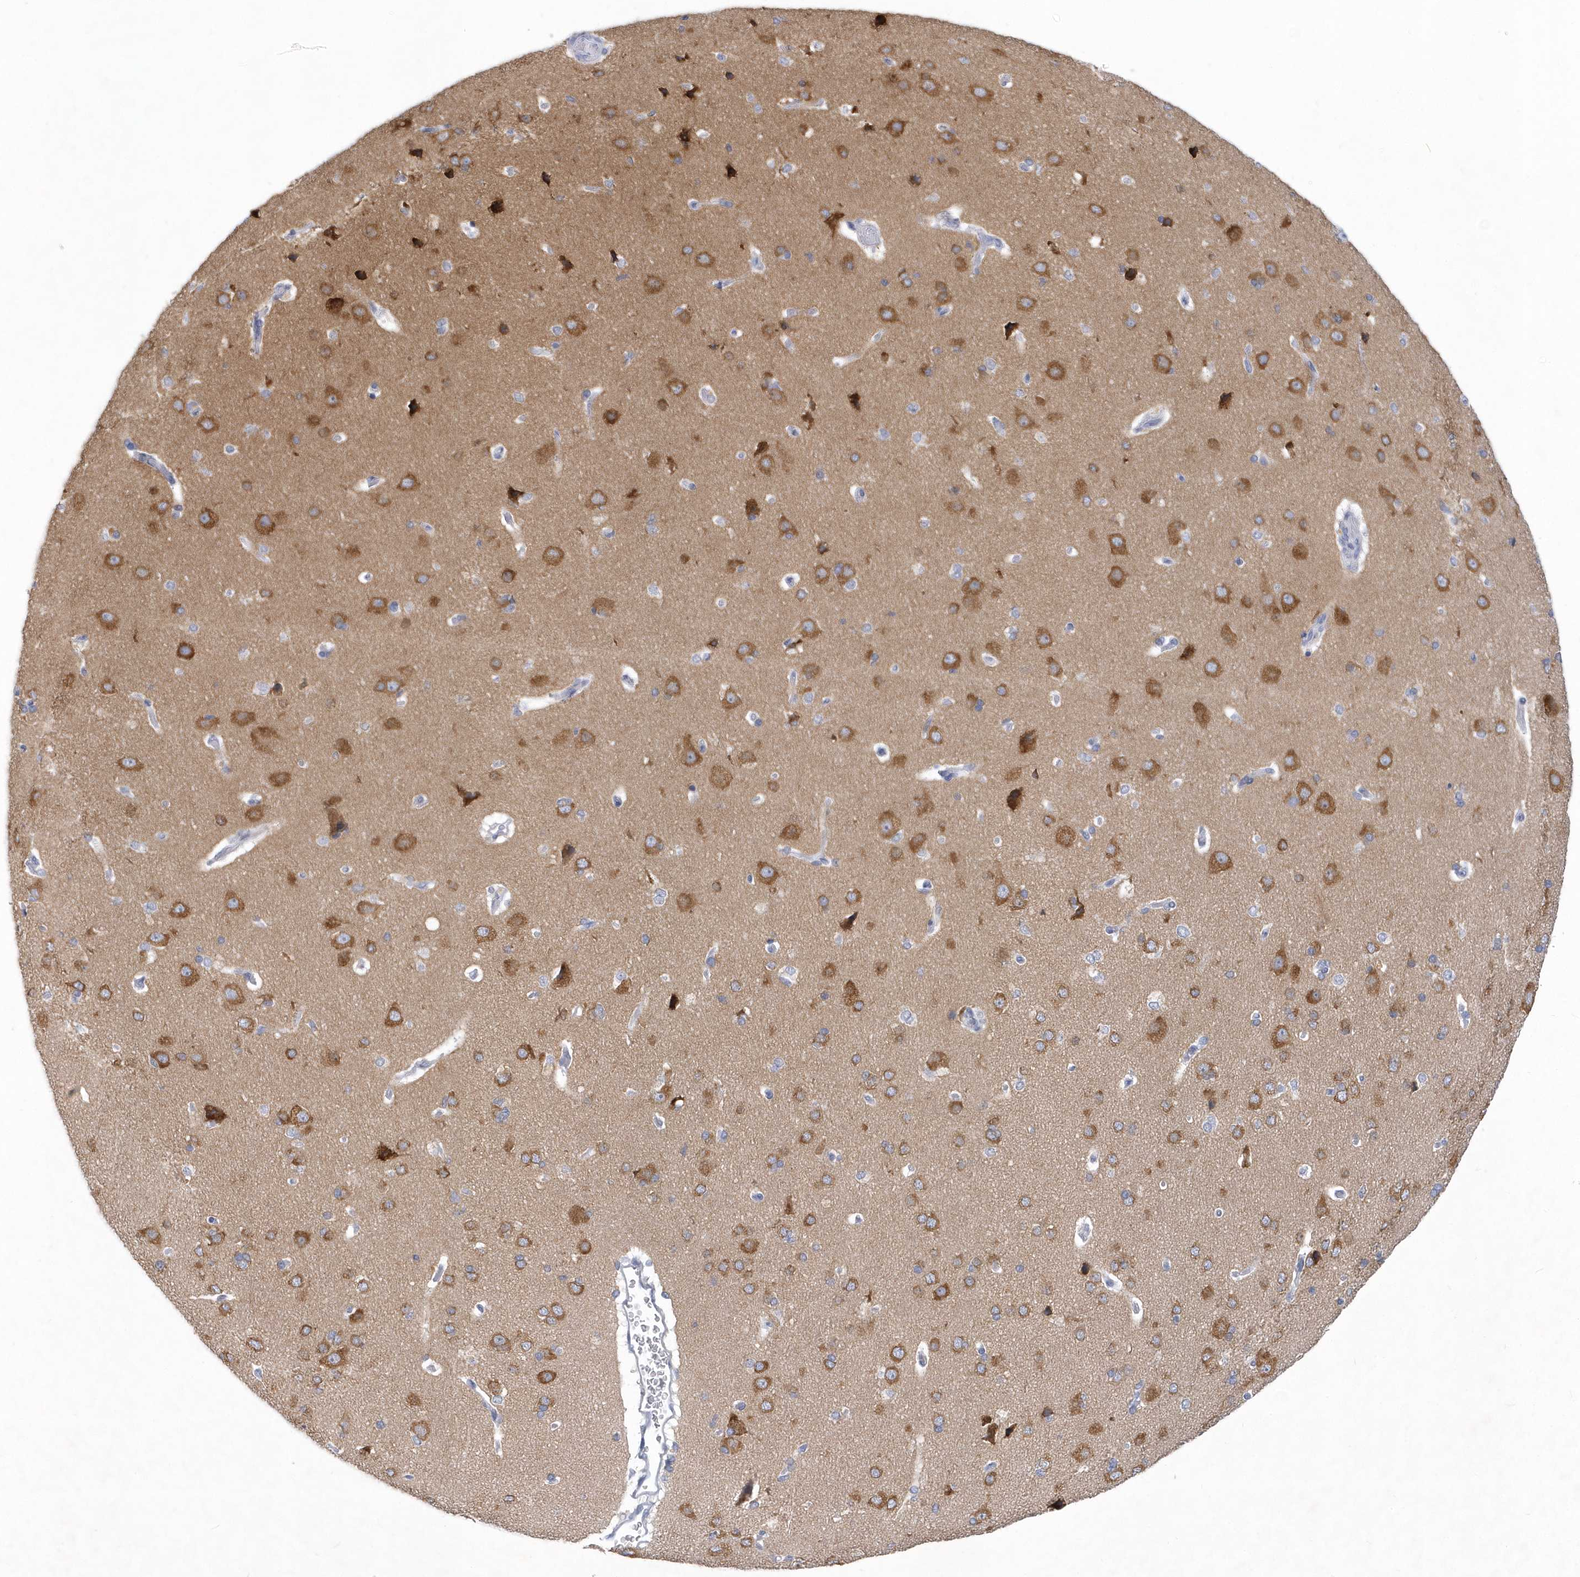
{"staining": {"intensity": "negative", "quantity": "none", "location": "none"}, "tissue": "cerebral cortex", "cell_type": "Endothelial cells", "image_type": "normal", "snomed": [{"axis": "morphology", "description": "Normal tissue, NOS"}, {"axis": "topography", "description": "Cerebral cortex"}], "caption": "This is a photomicrograph of immunohistochemistry staining of benign cerebral cortex, which shows no positivity in endothelial cells.", "gene": "SRGAP3", "patient": {"sex": "male", "age": 62}}